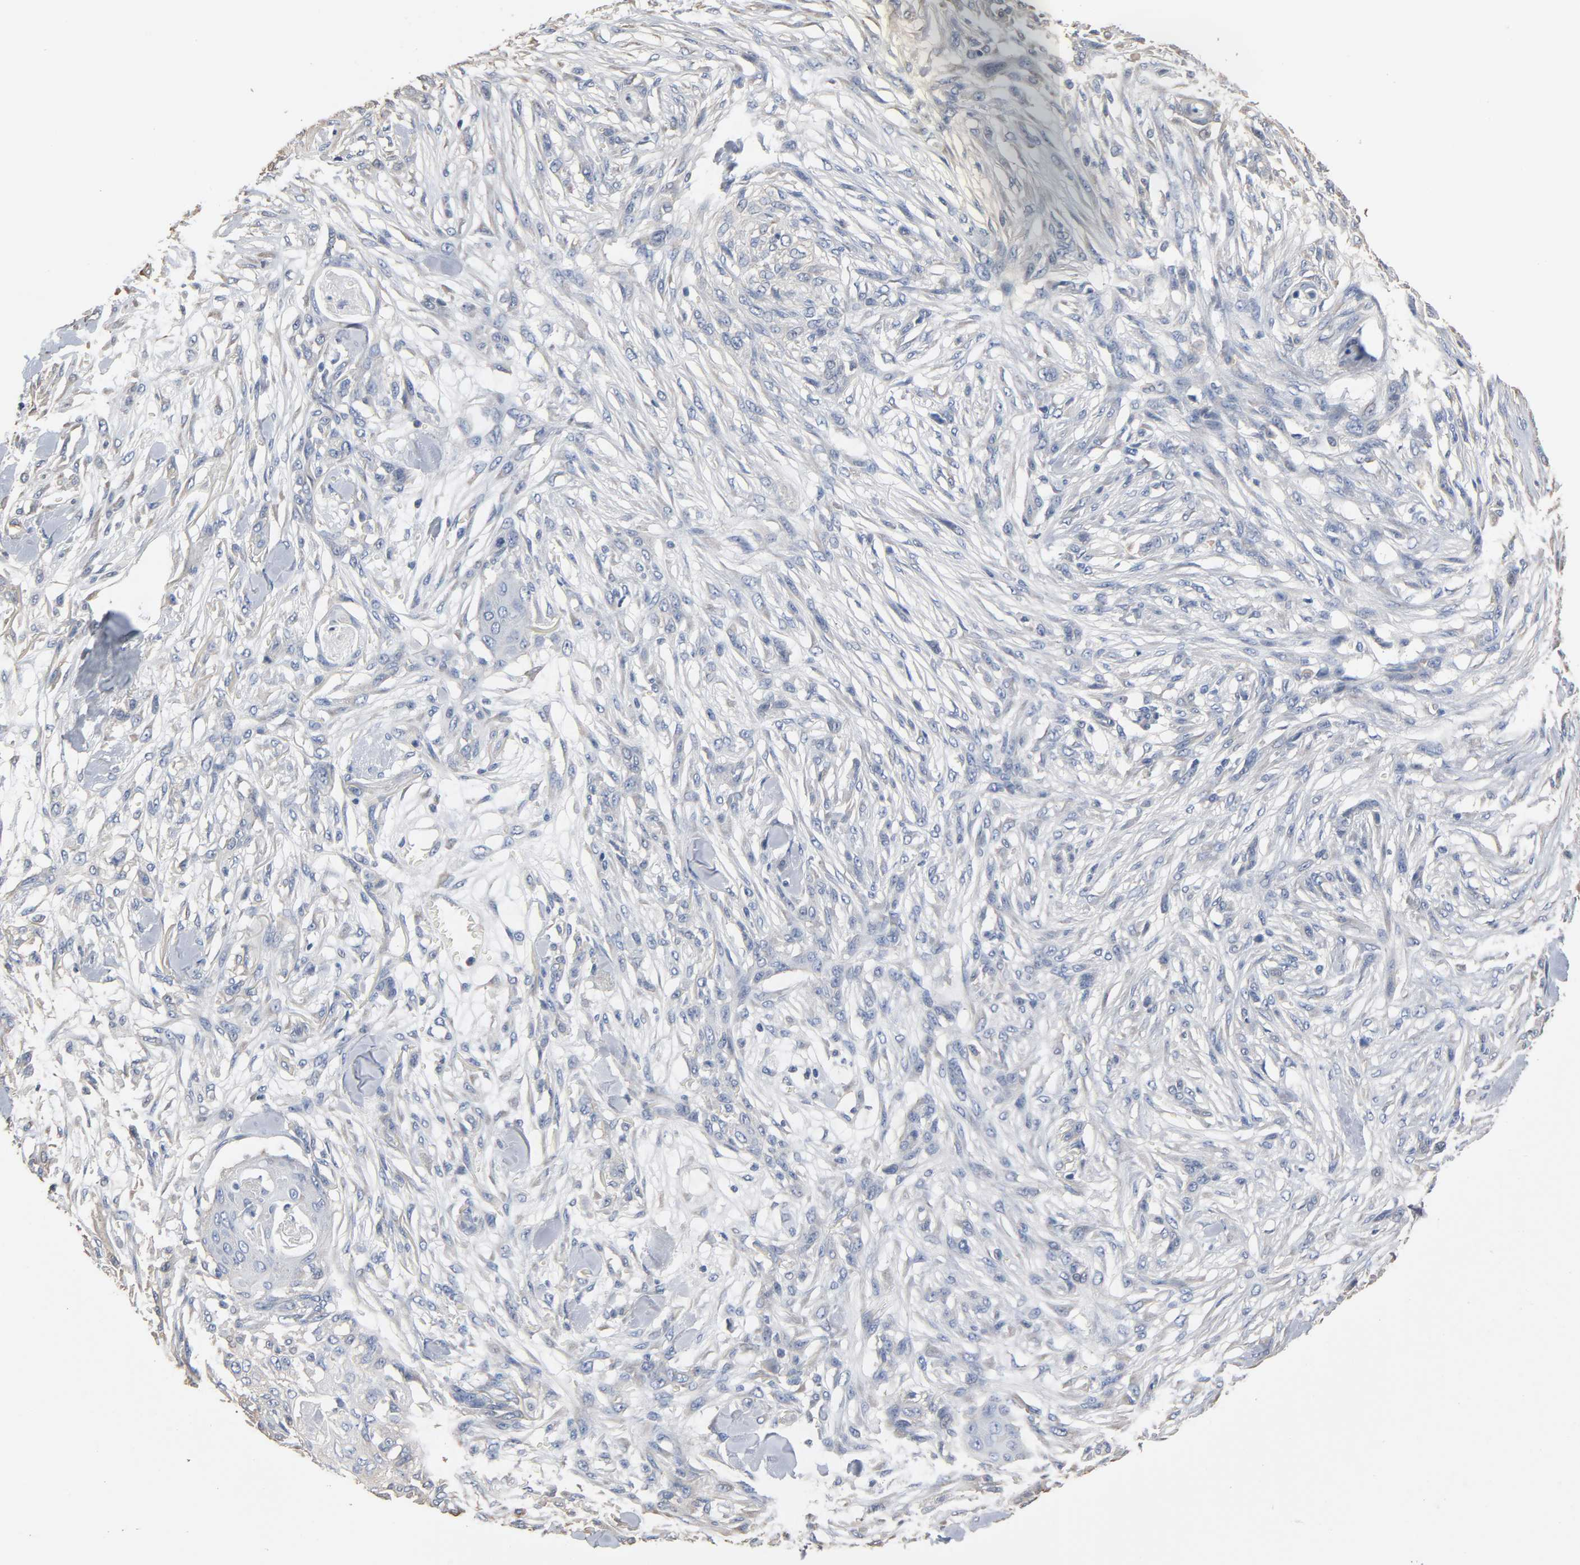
{"staining": {"intensity": "negative", "quantity": "none", "location": "none"}, "tissue": "skin cancer", "cell_type": "Tumor cells", "image_type": "cancer", "snomed": [{"axis": "morphology", "description": "Normal tissue, NOS"}, {"axis": "morphology", "description": "Squamous cell carcinoma, NOS"}, {"axis": "topography", "description": "Skin"}], "caption": "IHC of human skin cancer (squamous cell carcinoma) displays no expression in tumor cells.", "gene": "SOX6", "patient": {"sex": "female", "age": 59}}